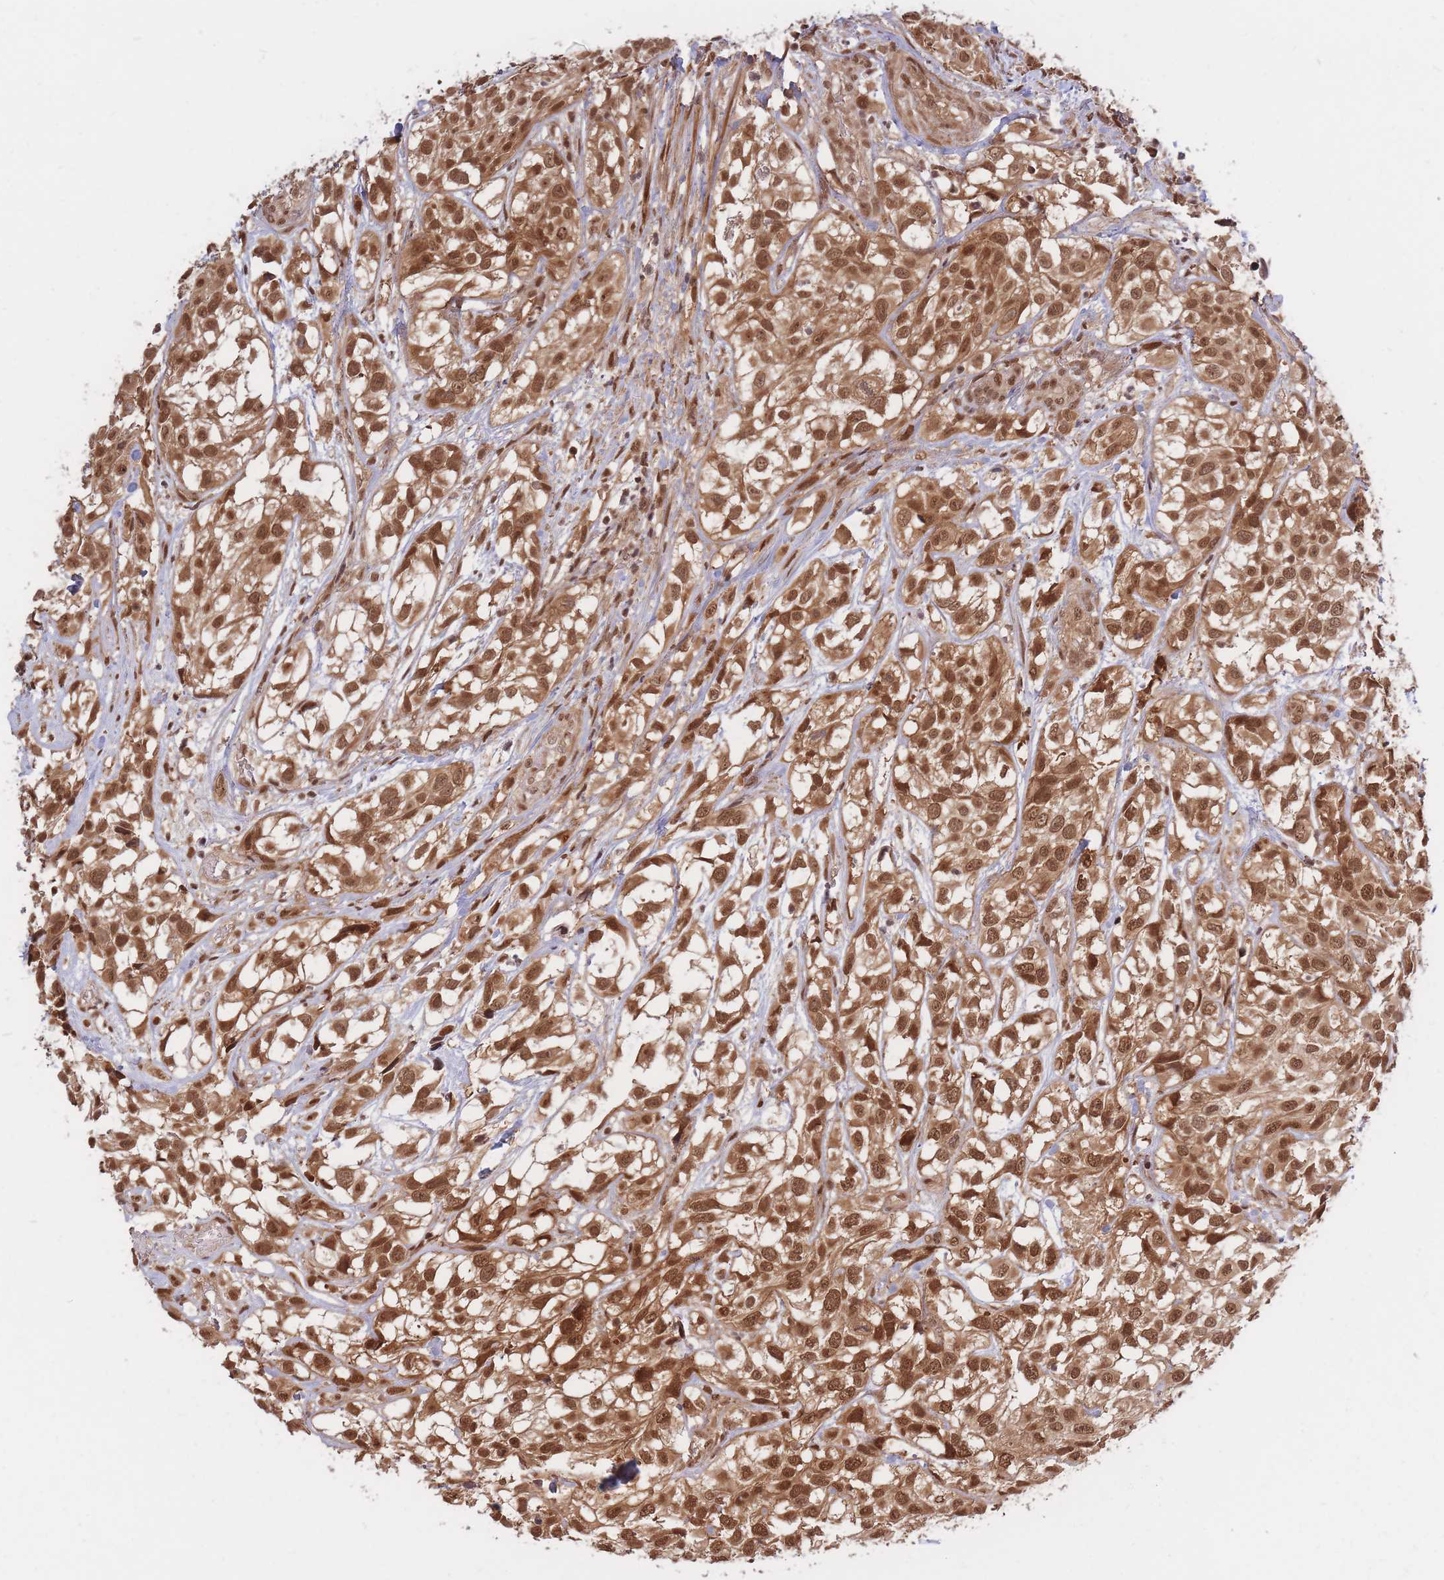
{"staining": {"intensity": "moderate", "quantity": ">75%", "location": "cytoplasmic/membranous,nuclear"}, "tissue": "urothelial cancer", "cell_type": "Tumor cells", "image_type": "cancer", "snomed": [{"axis": "morphology", "description": "Urothelial carcinoma, High grade"}, {"axis": "topography", "description": "Urinary bladder"}], "caption": "Tumor cells show medium levels of moderate cytoplasmic/membranous and nuclear positivity in approximately >75% of cells in human urothelial cancer.", "gene": "SRA1", "patient": {"sex": "male", "age": 56}}